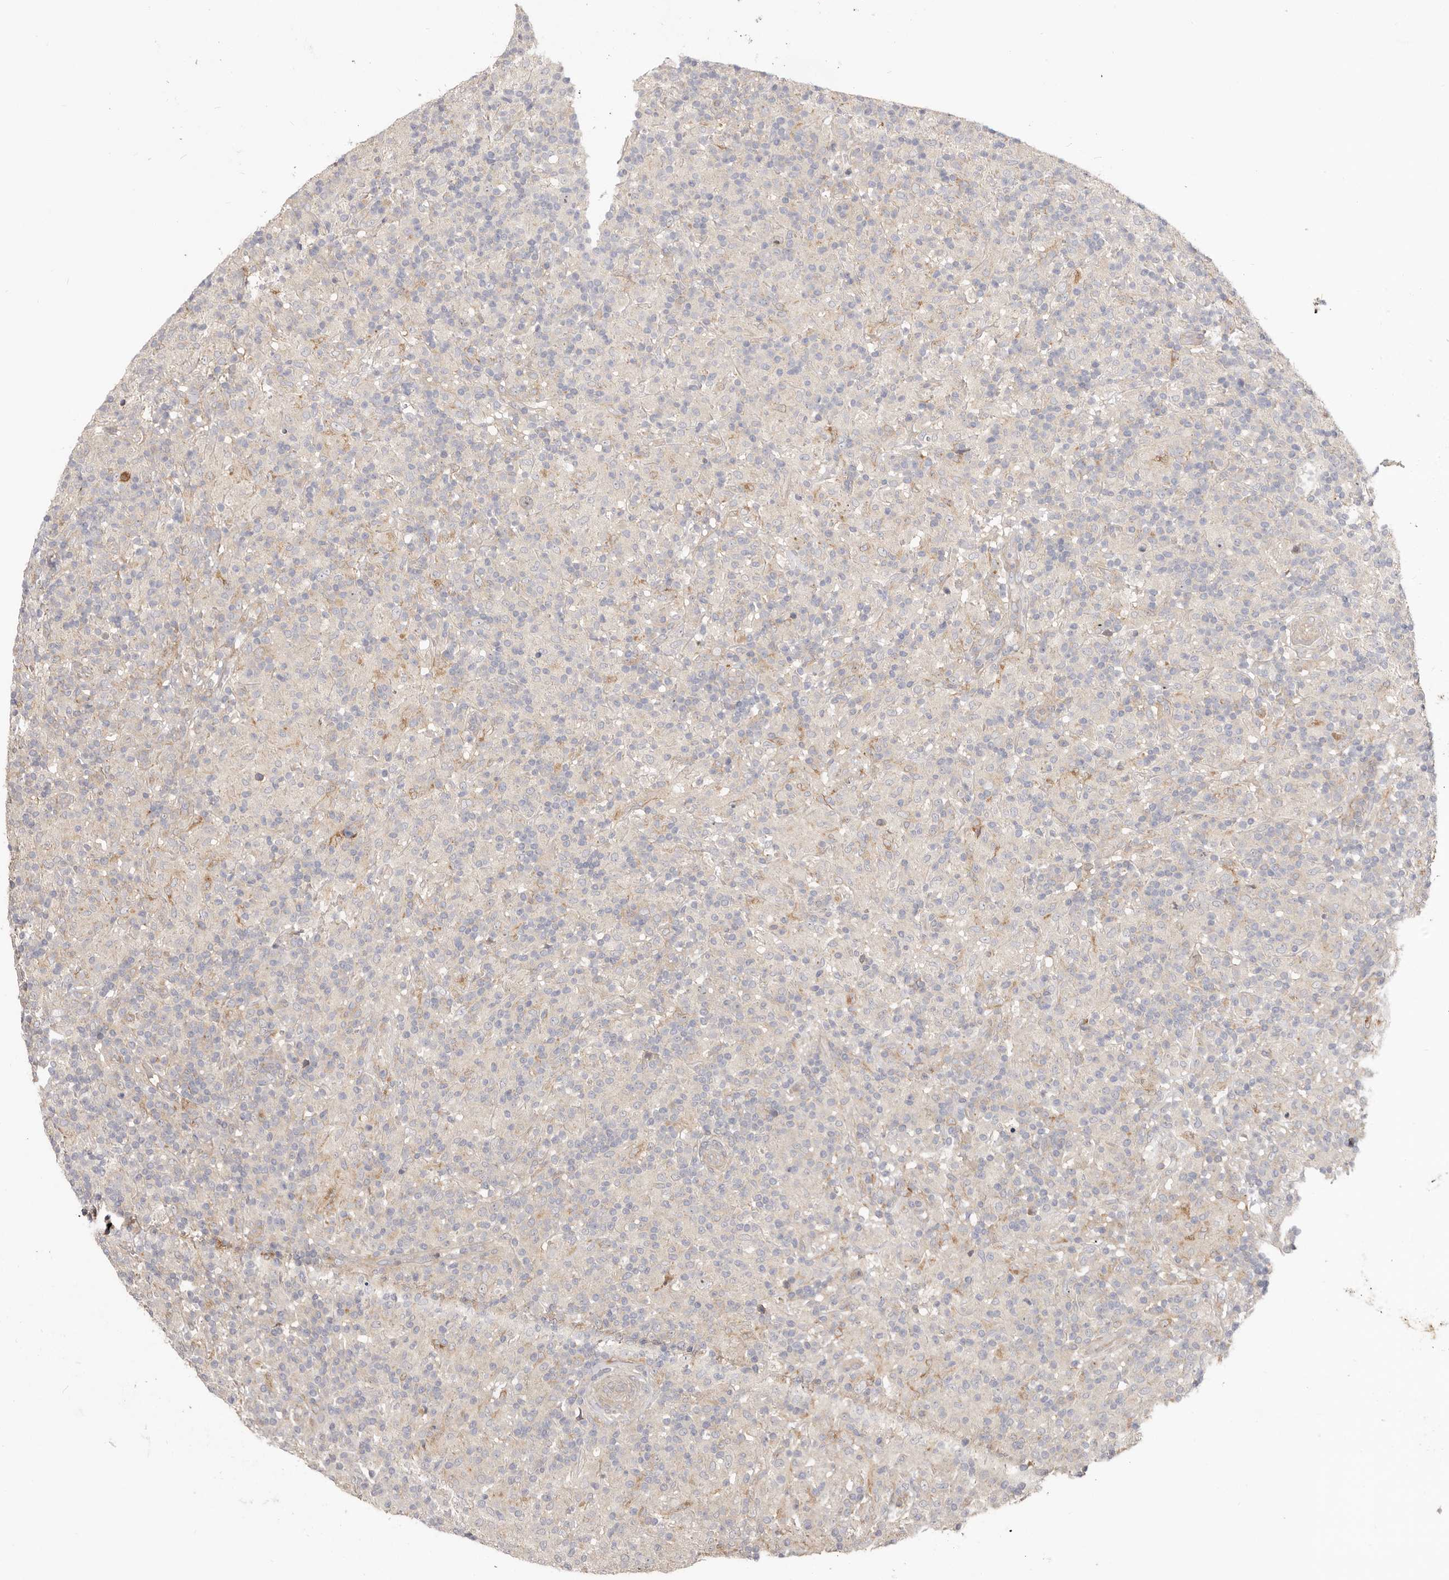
{"staining": {"intensity": "negative", "quantity": "none", "location": "none"}, "tissue": "lymphoma", "cell_type": "Tumor cells", "image_type": "cancer", "snomed": [{"axis": "morphology", "description": "Hodgkin's disease, NOS"}, {"axis": "topography", "description": "Lymph node"}], "caption": "Micrograph shows no protein expression in tumor cells of lymphoma tissue.", "gene": "GPATCH4", "patient": {"sex": "male", "age": 70}}